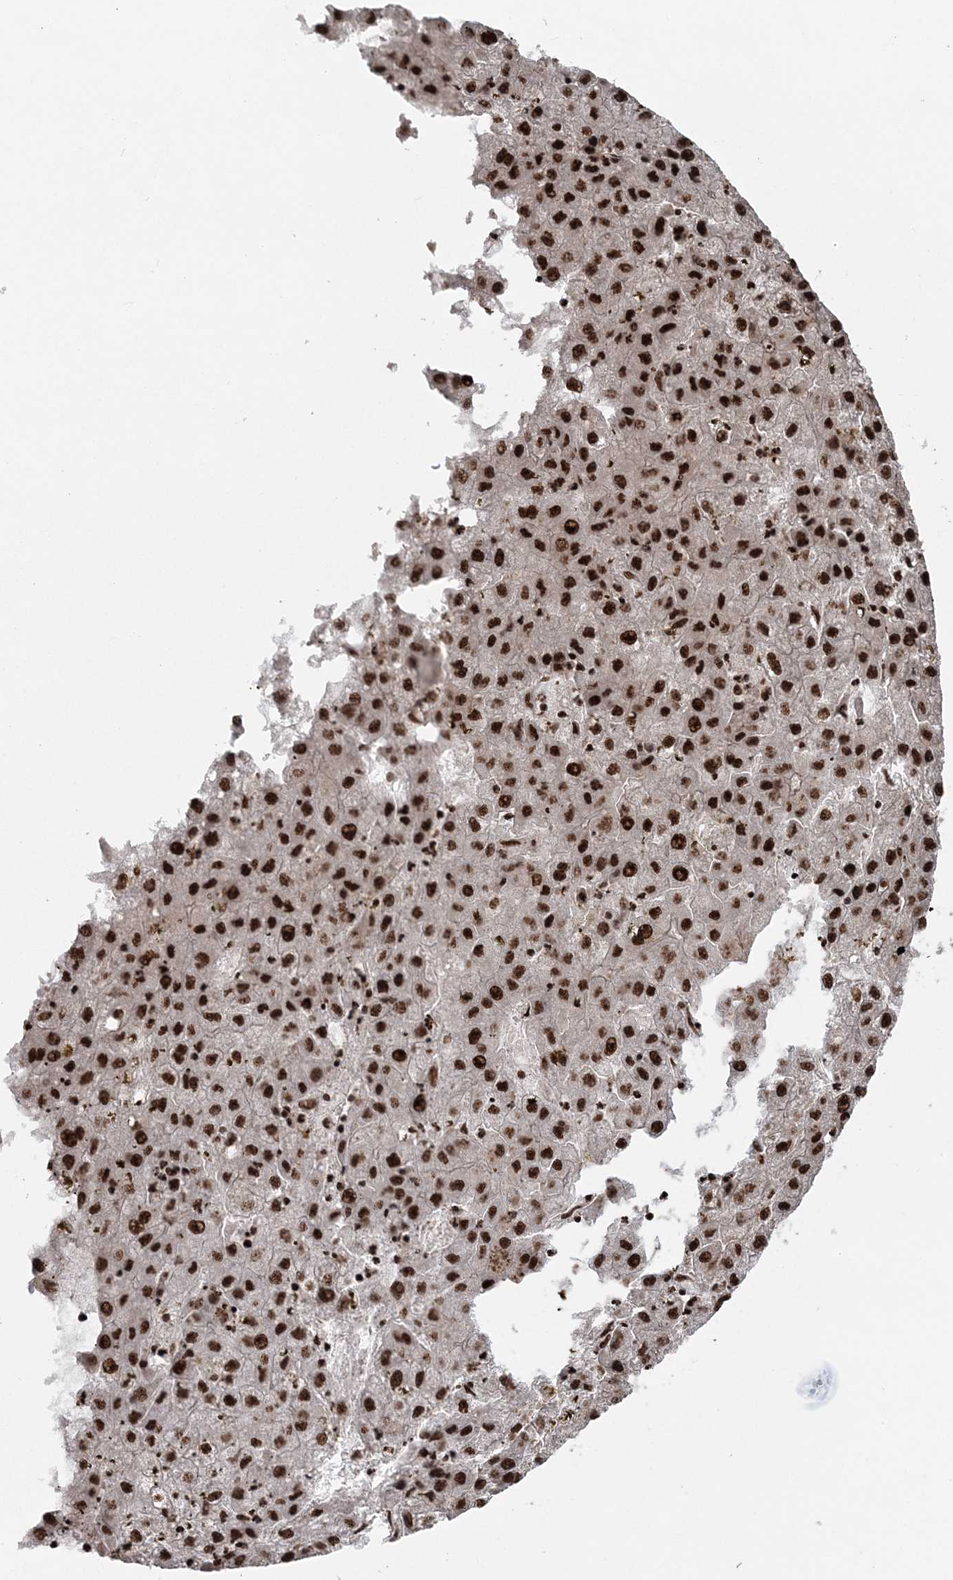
{"staining": {"intensity": "strong", "quantity": ">75%", "location": "nuclear"}, "tissue": "liver cancer", "cell_type": "Tumor cells", "image_type": "cancer", "snomed": [{"axis": "morphology", "description": "Carcinoma, Hepatocellular, NOS"}, {"axis": "topography", "description": "Liver"}], "caption": "Liver hepatocellular carcinoma stained for a protein (brown) exhibits strong nuclear positive staining in approximately >75% of tumor cells.", "gene": "EXOSC8", "patient": {"sex": "male", "age": 72}}